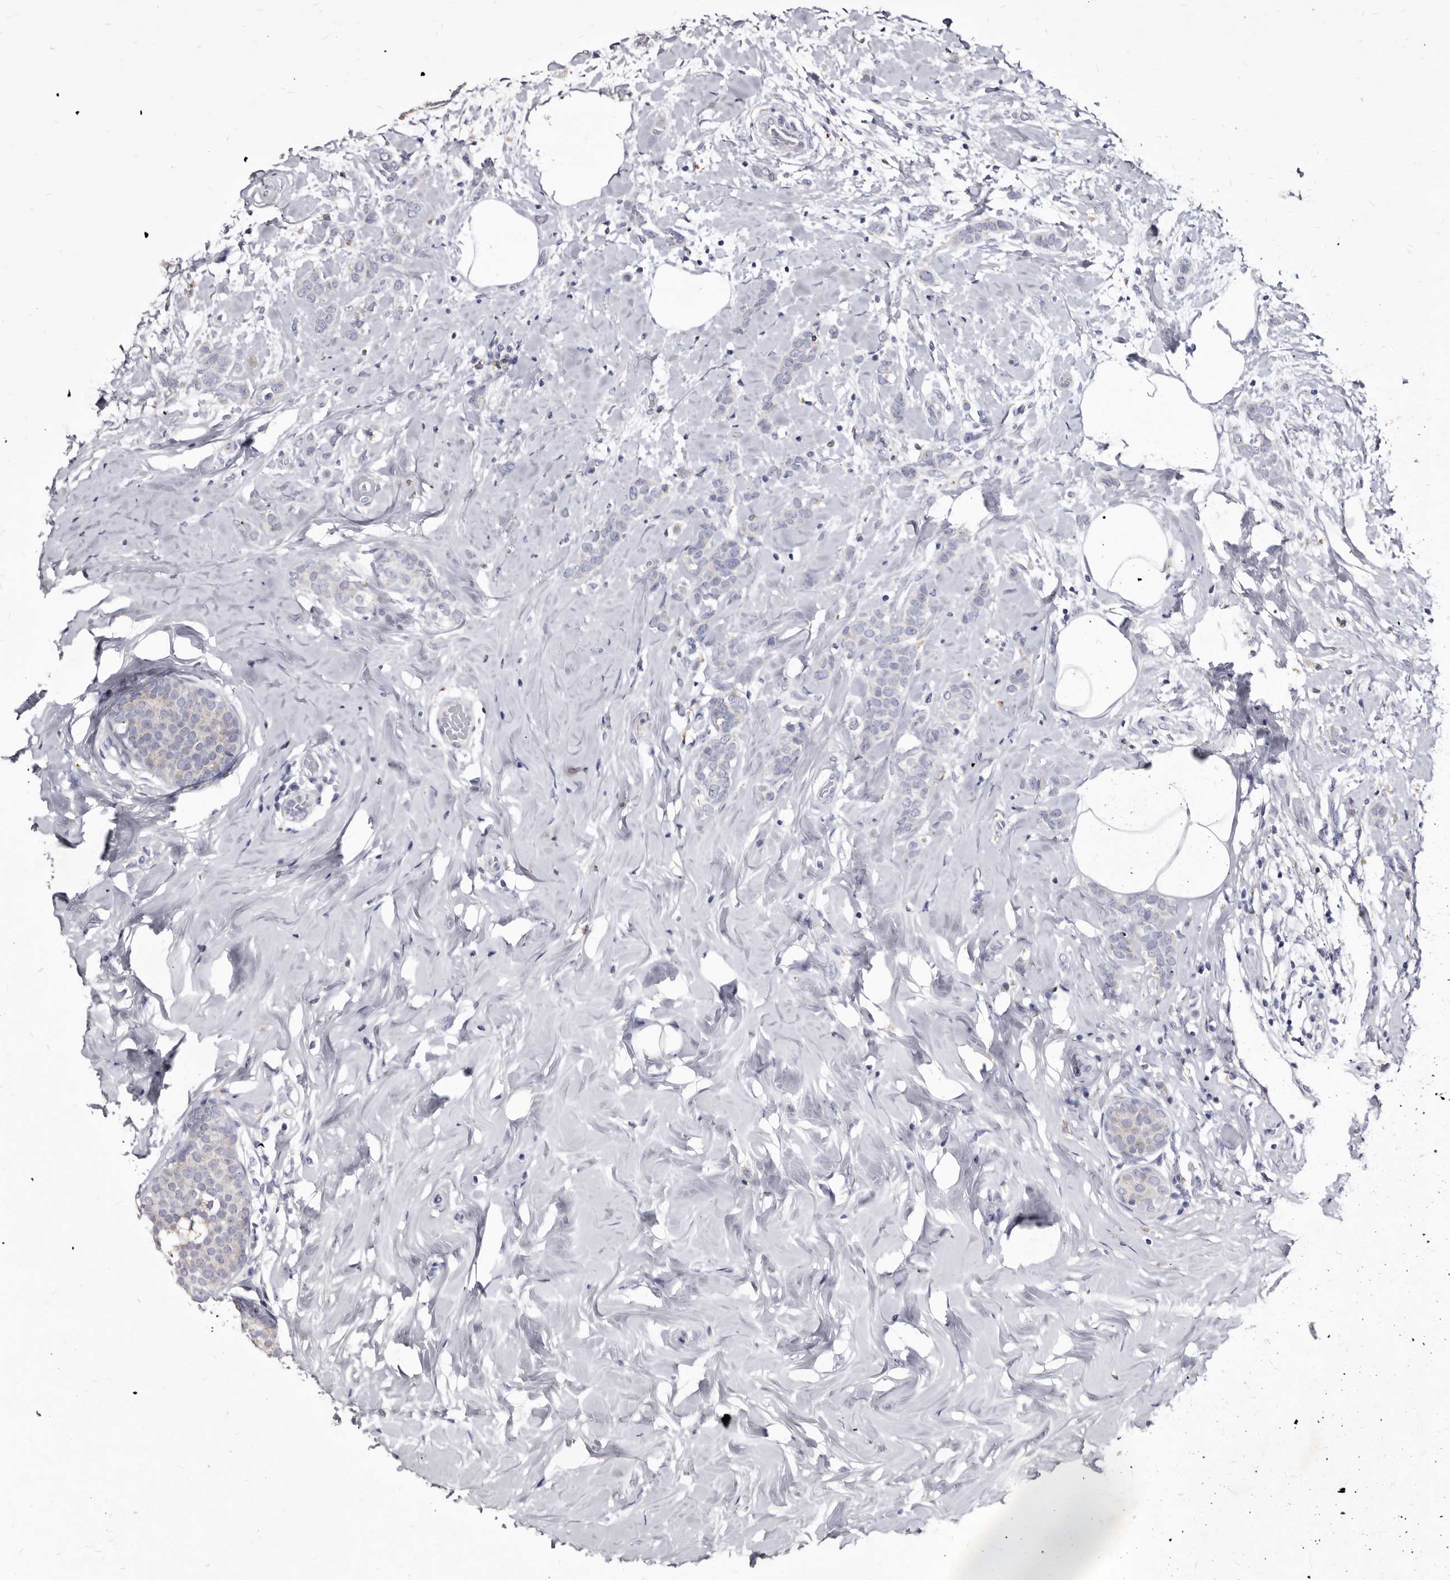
{"staining": {"intensity": "negative", "quantity": "none", "location": "none"}, "tissue": "breast cancer", "cell_type": "Tumor cells", "image_type": "cancer", "snomed": [{"axis": "morphology", "description": "Lobular carcinoma, in situ"}, {"axis": "morphology", "description": "Lobular carcinoma"}, {"axis": "topography", "description": "Breast"}], "caption": "The histopathology image exhibits no staining of tumor cells in lobular carcinoma in situ (breast).", "gene": "SLC39A2", "patient": {"sex": "female", "age": 41}}